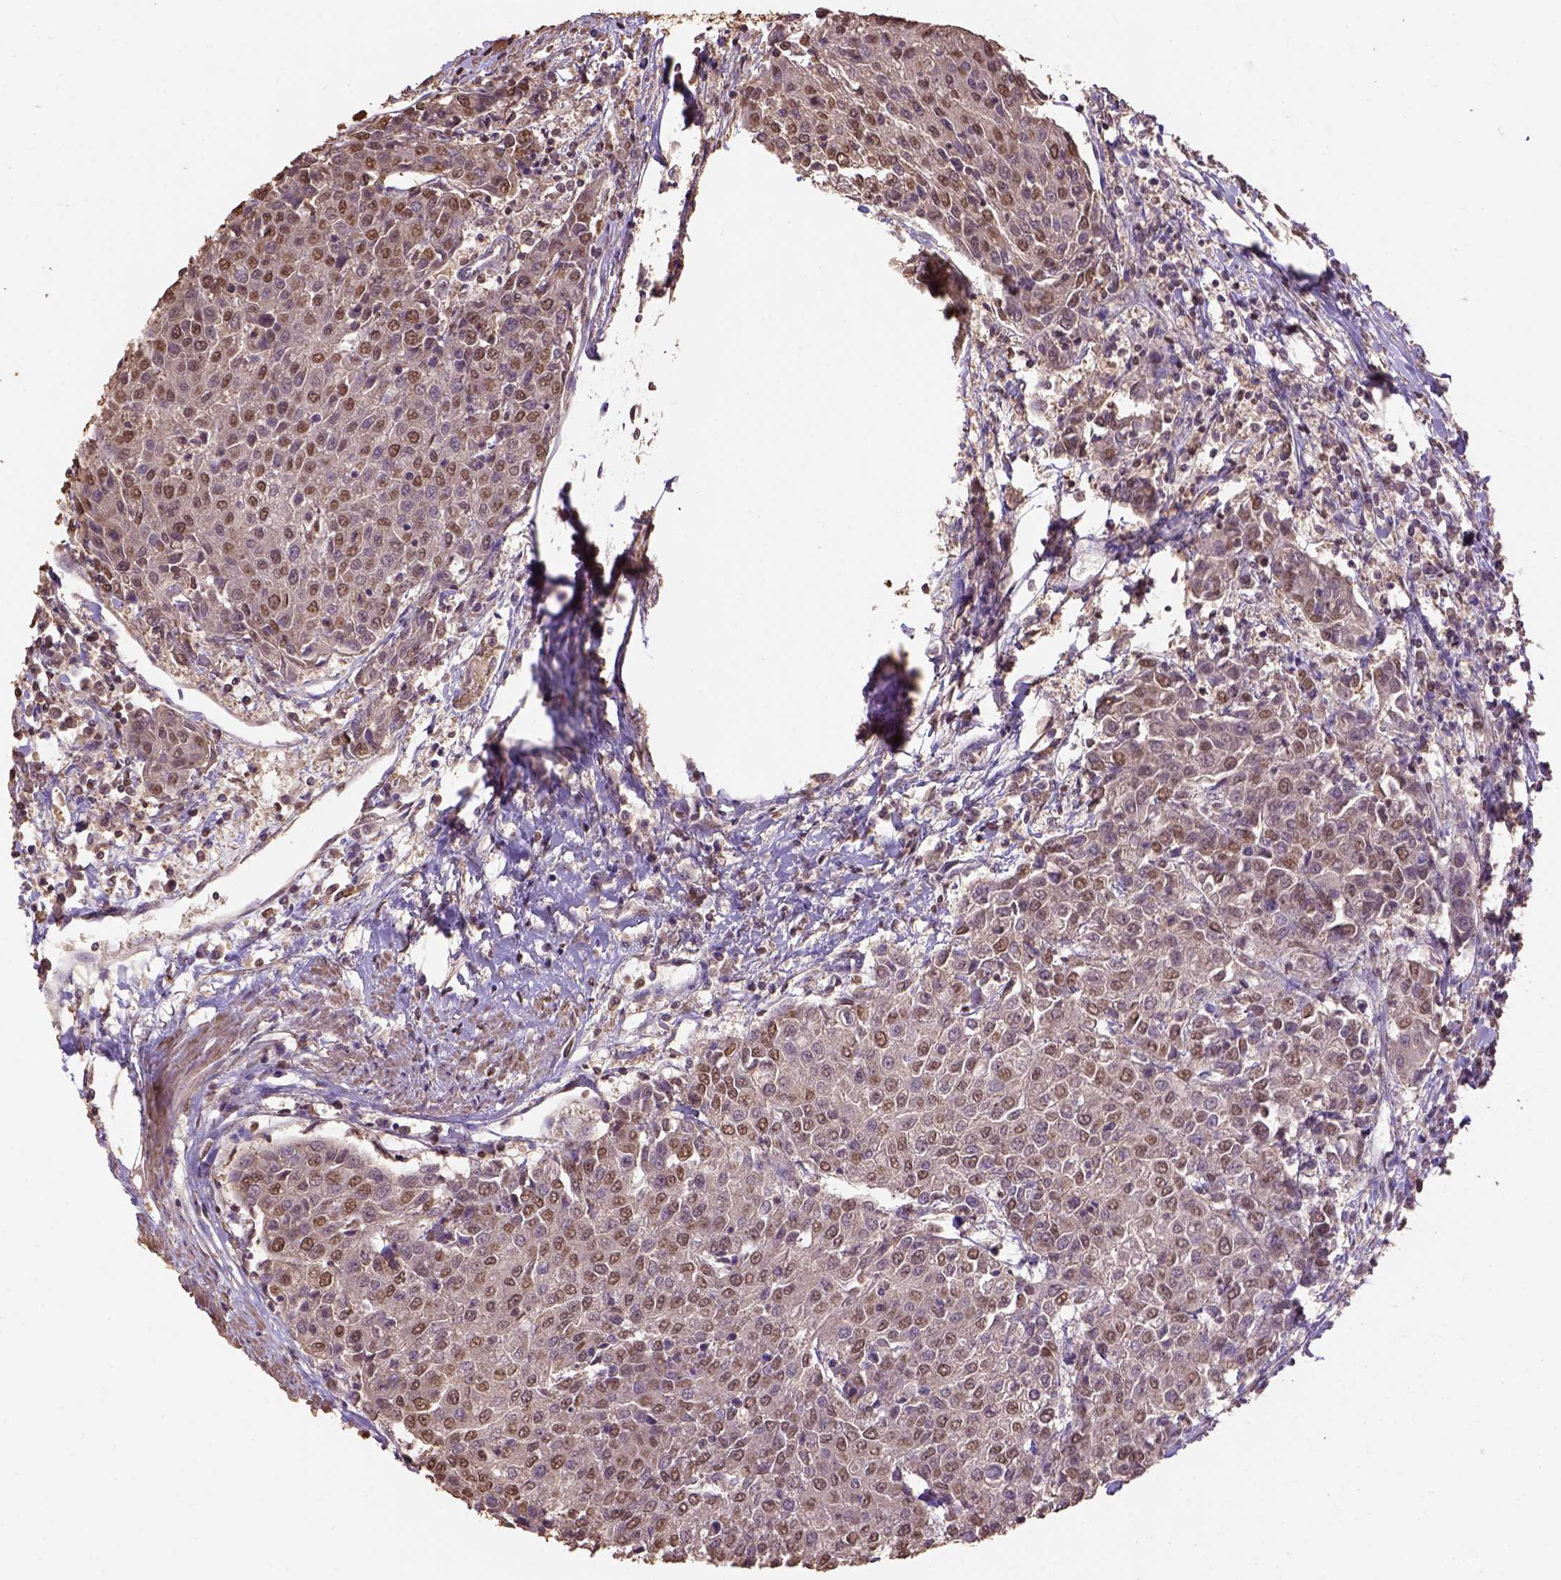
{"staining": {"intensity": "moderate", "quantity": "25%-75%", "location": "nuclear"}, "tissue": "urothelial cancer", "cell_type": "Tumor cells", "image_type": "cancer", "snomed": [{"axis": "morphology", "description": "Urothelial carcinoma, High grade"}, {"axis": "topography", "description": "Urinary bladder"}], "caption": "Immunohistochemistry (IHC) staining of urothelial carcinoma (high-grade), which shows medium levels of moderate nuclear staining in about 25%-75% of tumor cells indicating moderate nuclear protein staining. The staining was performed using DAB (3,3'-diaminobenzidine) (brown) for protein detection and nuclei were counterstained in hematoxylin (blue).", "gene": "CSTF2T", "patient": {"sex": "female", "age": 85}}